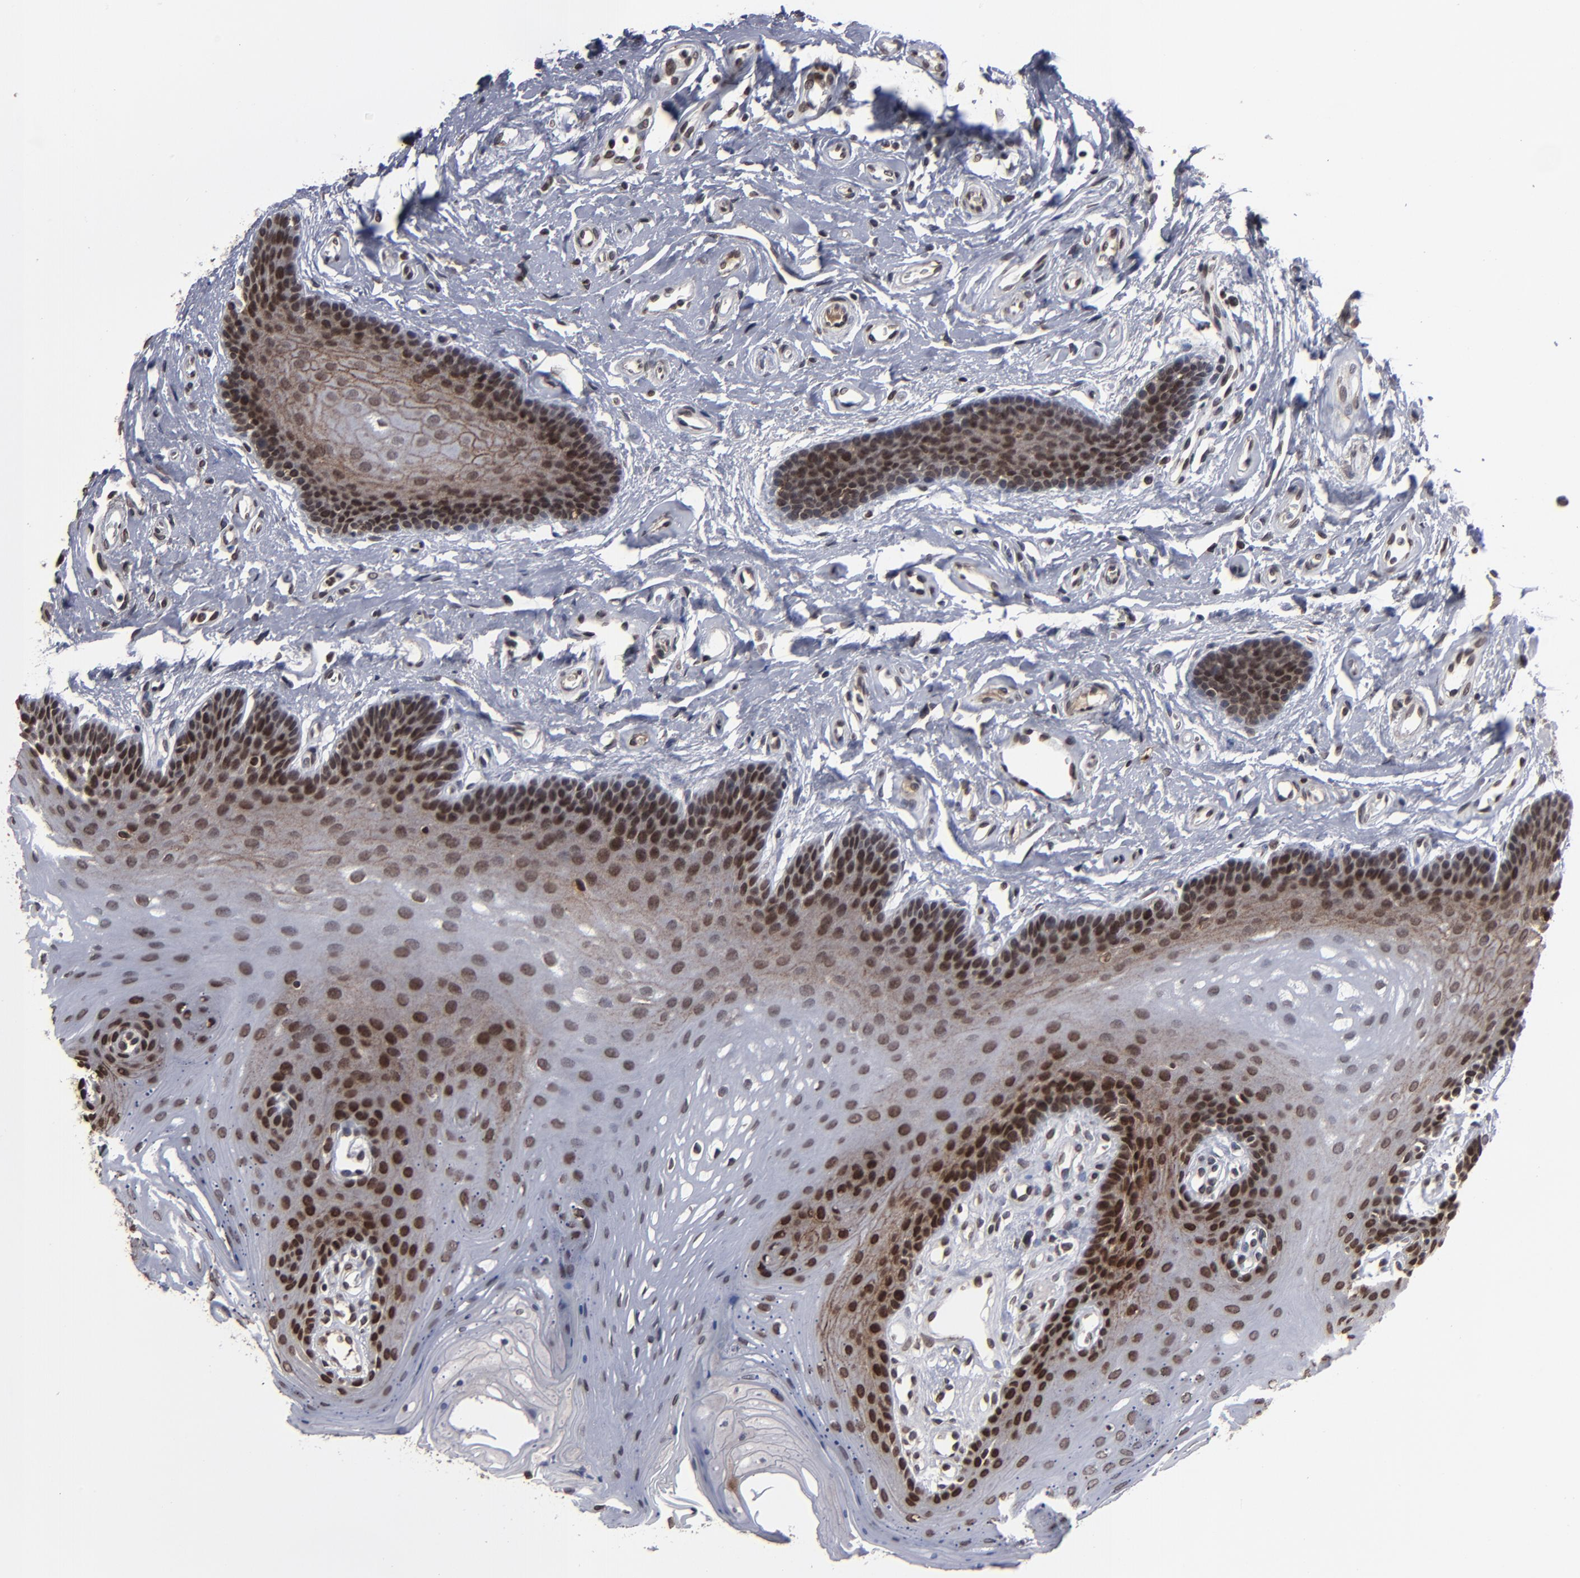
{"staining": {"intensity": "strong", "quantity": "25%-75%", "location": "cytoplasmic/membranous,nuclear"}, "tissue": "oral mucosa", "cell_type": "Squamous epithelial cells", "image_type": "normal", "snomed": [{"axis": "morphology", "description": "Normal tissue, NOS"}, {"axis": "topography", "description": "Oral tissue"}], "caption": "An IHC photomicrograph of normal tissue is shown. Protein staining in brown highlights strong cytoplasmic/membranous,nuclear positivity in oral mucosa within squamous epithelial cells. The staining is performed using DAB brown chromogen to label protein expression. The nuclei are counter-stained blue using hematoxylin.", "gene": "BAZ1A", "patient": {"sex": "male", "age": 62}}